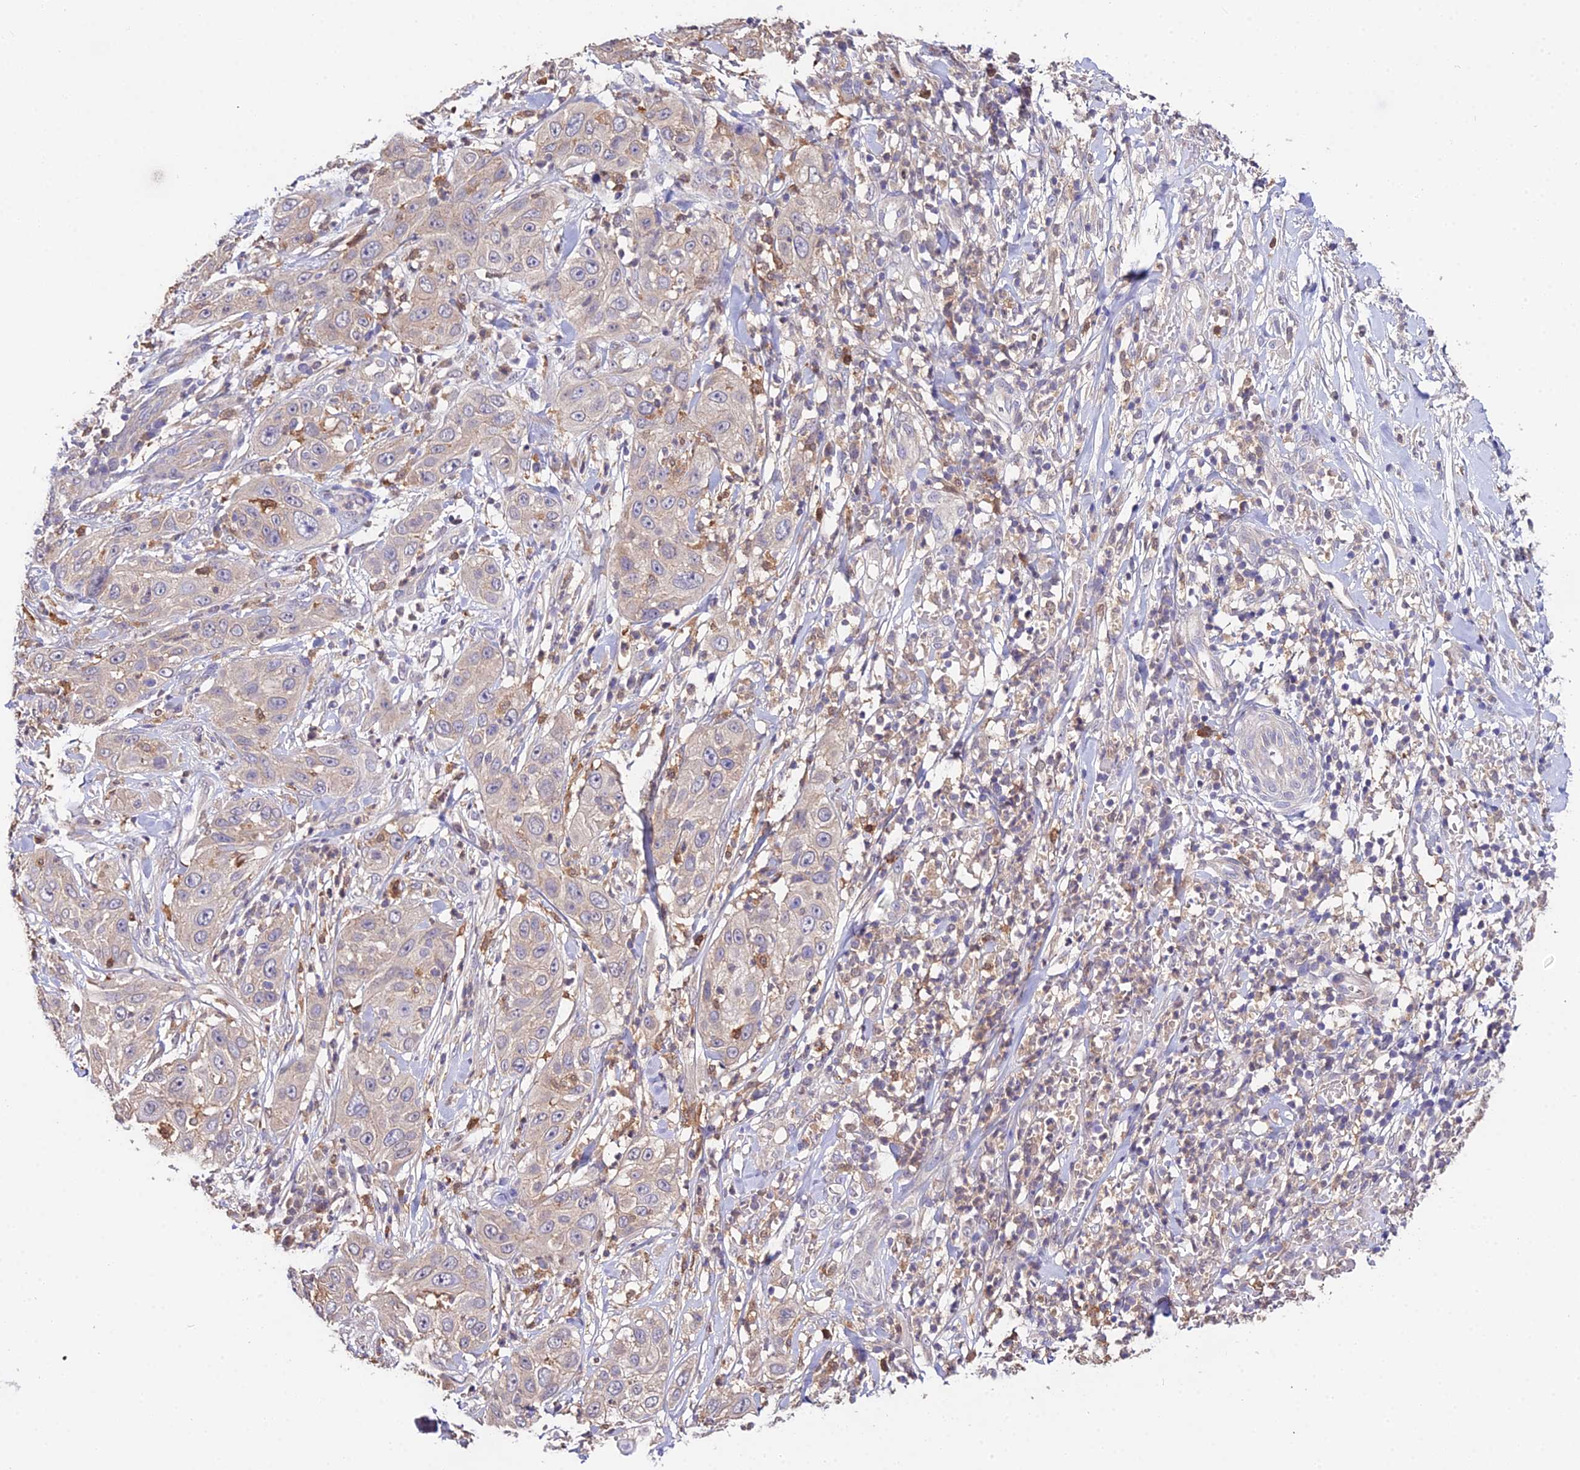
{"staining": {"intensity": "negative", "quantity": "none", "location": "none"}, "tissue": "skin cancer", "cell_type": "Tumor cells", "image_type": "cancer", "snomed": [{"axis": "morphology", "description": "Squamous cell carcinoma, NOS"}, {"axis": "topography", "description": "Skin"}], "caption": "The immunohistochemistry (IHC) photomicrograph has no significant expression in tumor cells of squamous cell carcinoma (skin) tissue. The staining was performed using DAB to visualize the protein expression in brown, while the nuclei were stained in blue with hematoxylin (Magnification: 20x).", "gene": "FBP1", "patient": {"sex": "female", "age": 44}}